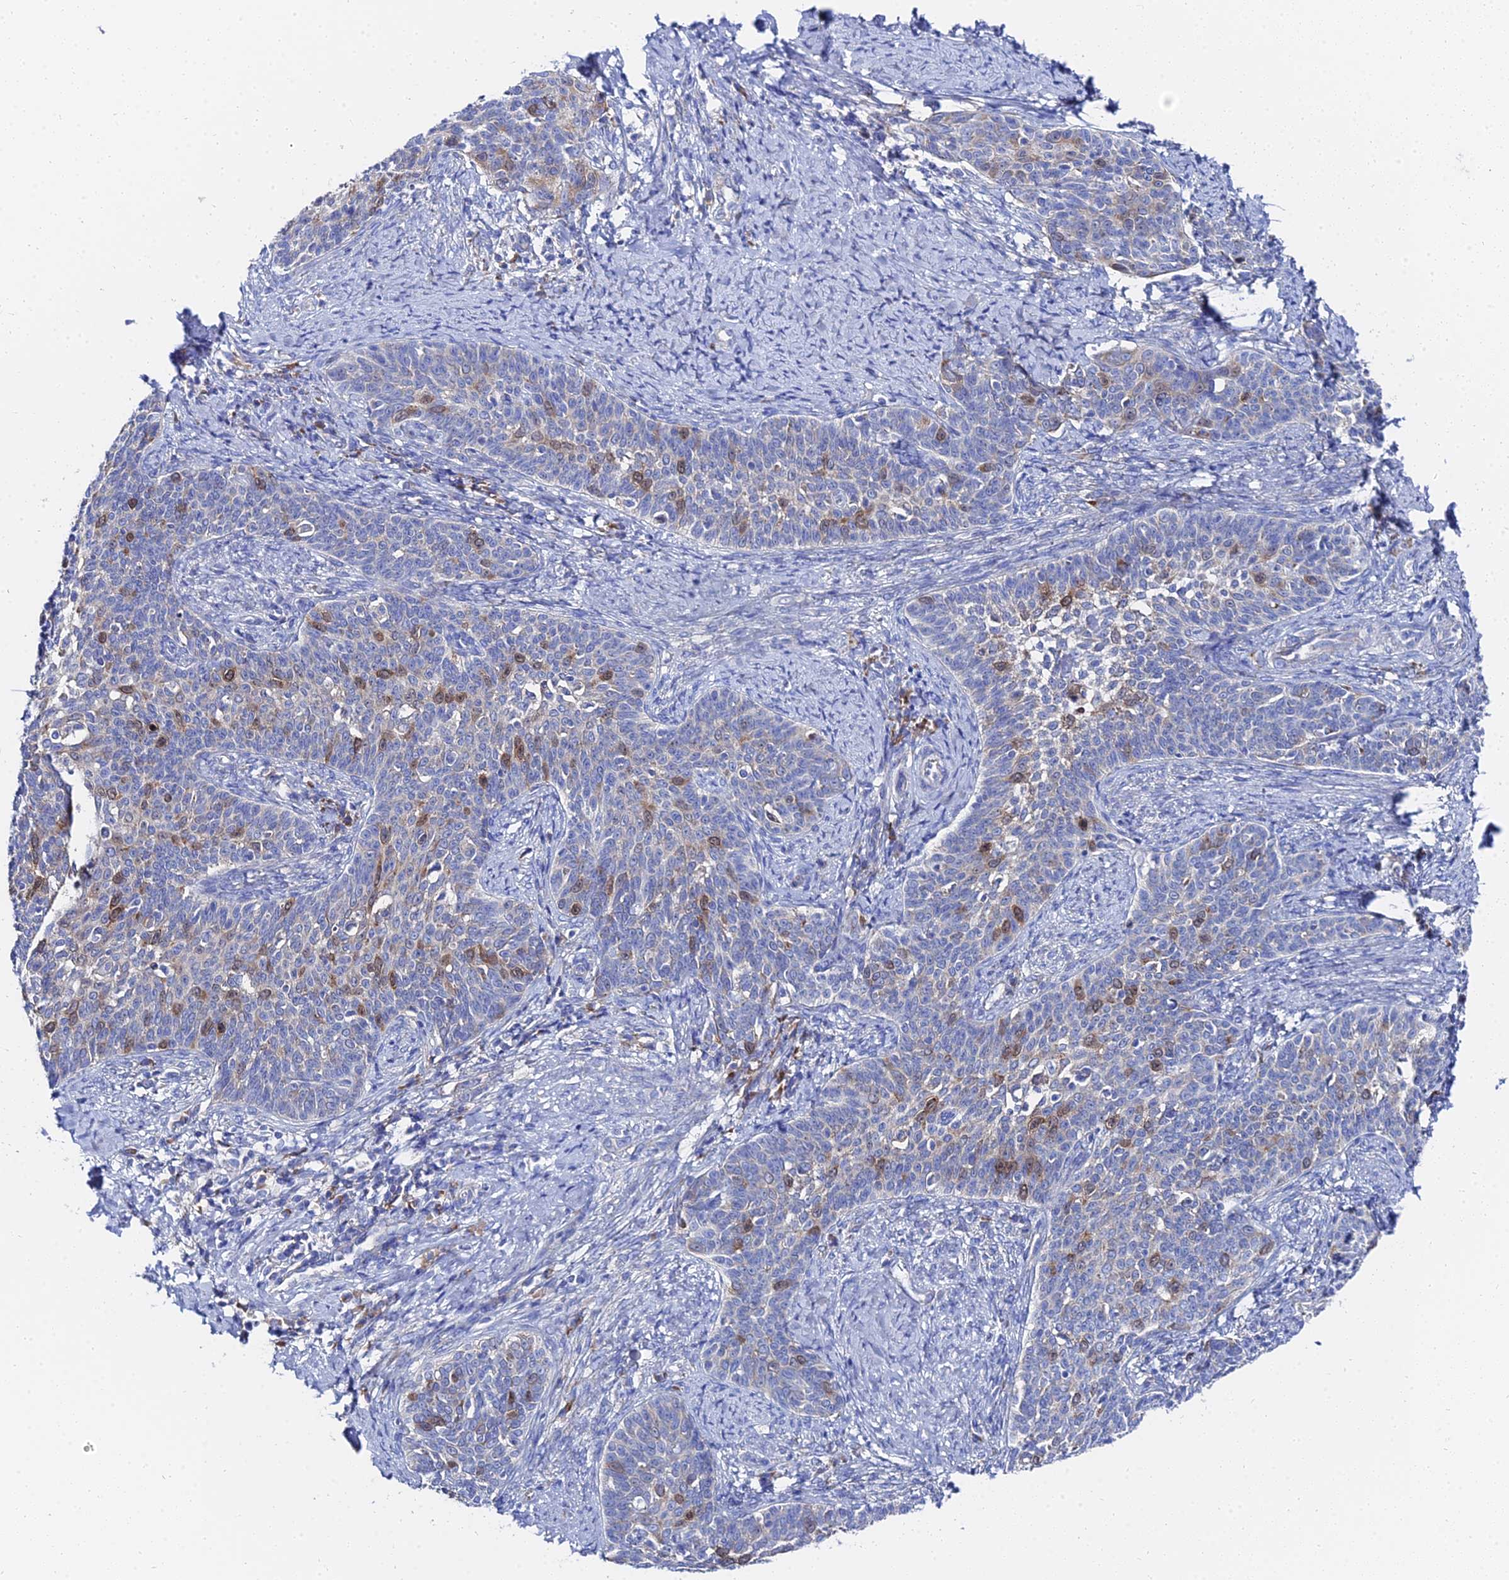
{"staining": {"intensity": "moderate", "quantity": "<25%", "location": "cytoplasmic/membranous"}, "tissue": "cervical cancer", "cell_type": "Tumor cells", "image_type": "cancer", "snomed": [{"axis": "morphology", "description": "Squamous cell carcinoma, NOS"}, {"axis": "topography", "description": "Cervix"}], "caption": "Cervical cancer (squamous cell carcinoma) stained for a protein demonstrates moderate cytoplasmic/membranous positivity in tumor cells. (DAB (3,3'-diaminobenzidine) IHC with brightfield microscopy, high magnification).", "gene": "PTTG1", "patient": {"sex": "female", "age": 39}}